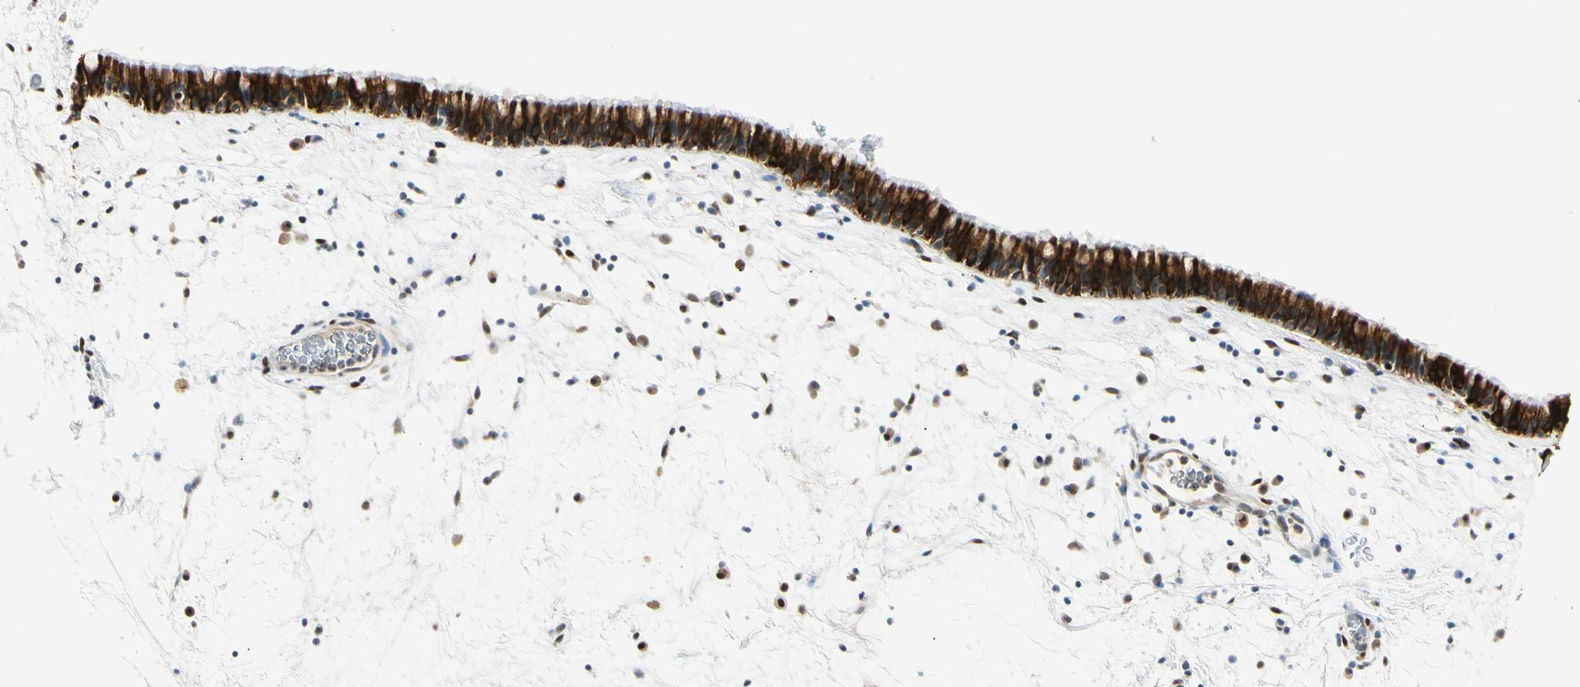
{"staining": {"intensity": "strong", "quantity": ">75%", "location": "cytoplasmic/membranous"}, "tissue": "nasopharynx", "cell_type": "Respiratory epithelial cells", "image_type": "normal", "snomed": [{"axis": "morphology", "description": "Normal tissue, NOS"}, {"axis": "morphology", "description": "Inflammation, NOS"}, {"axis": "topography", "description": "Nasopharynx"}], "caption": "An IHC micrograph of normal tissue is shown. Protein staining in brown labels strong cytoplasmic/membranous positivity in nasopharynx within respiratory epithelial cells.", "gene": "ATXN1", "patient": {"sex": "male", "age": 48}}